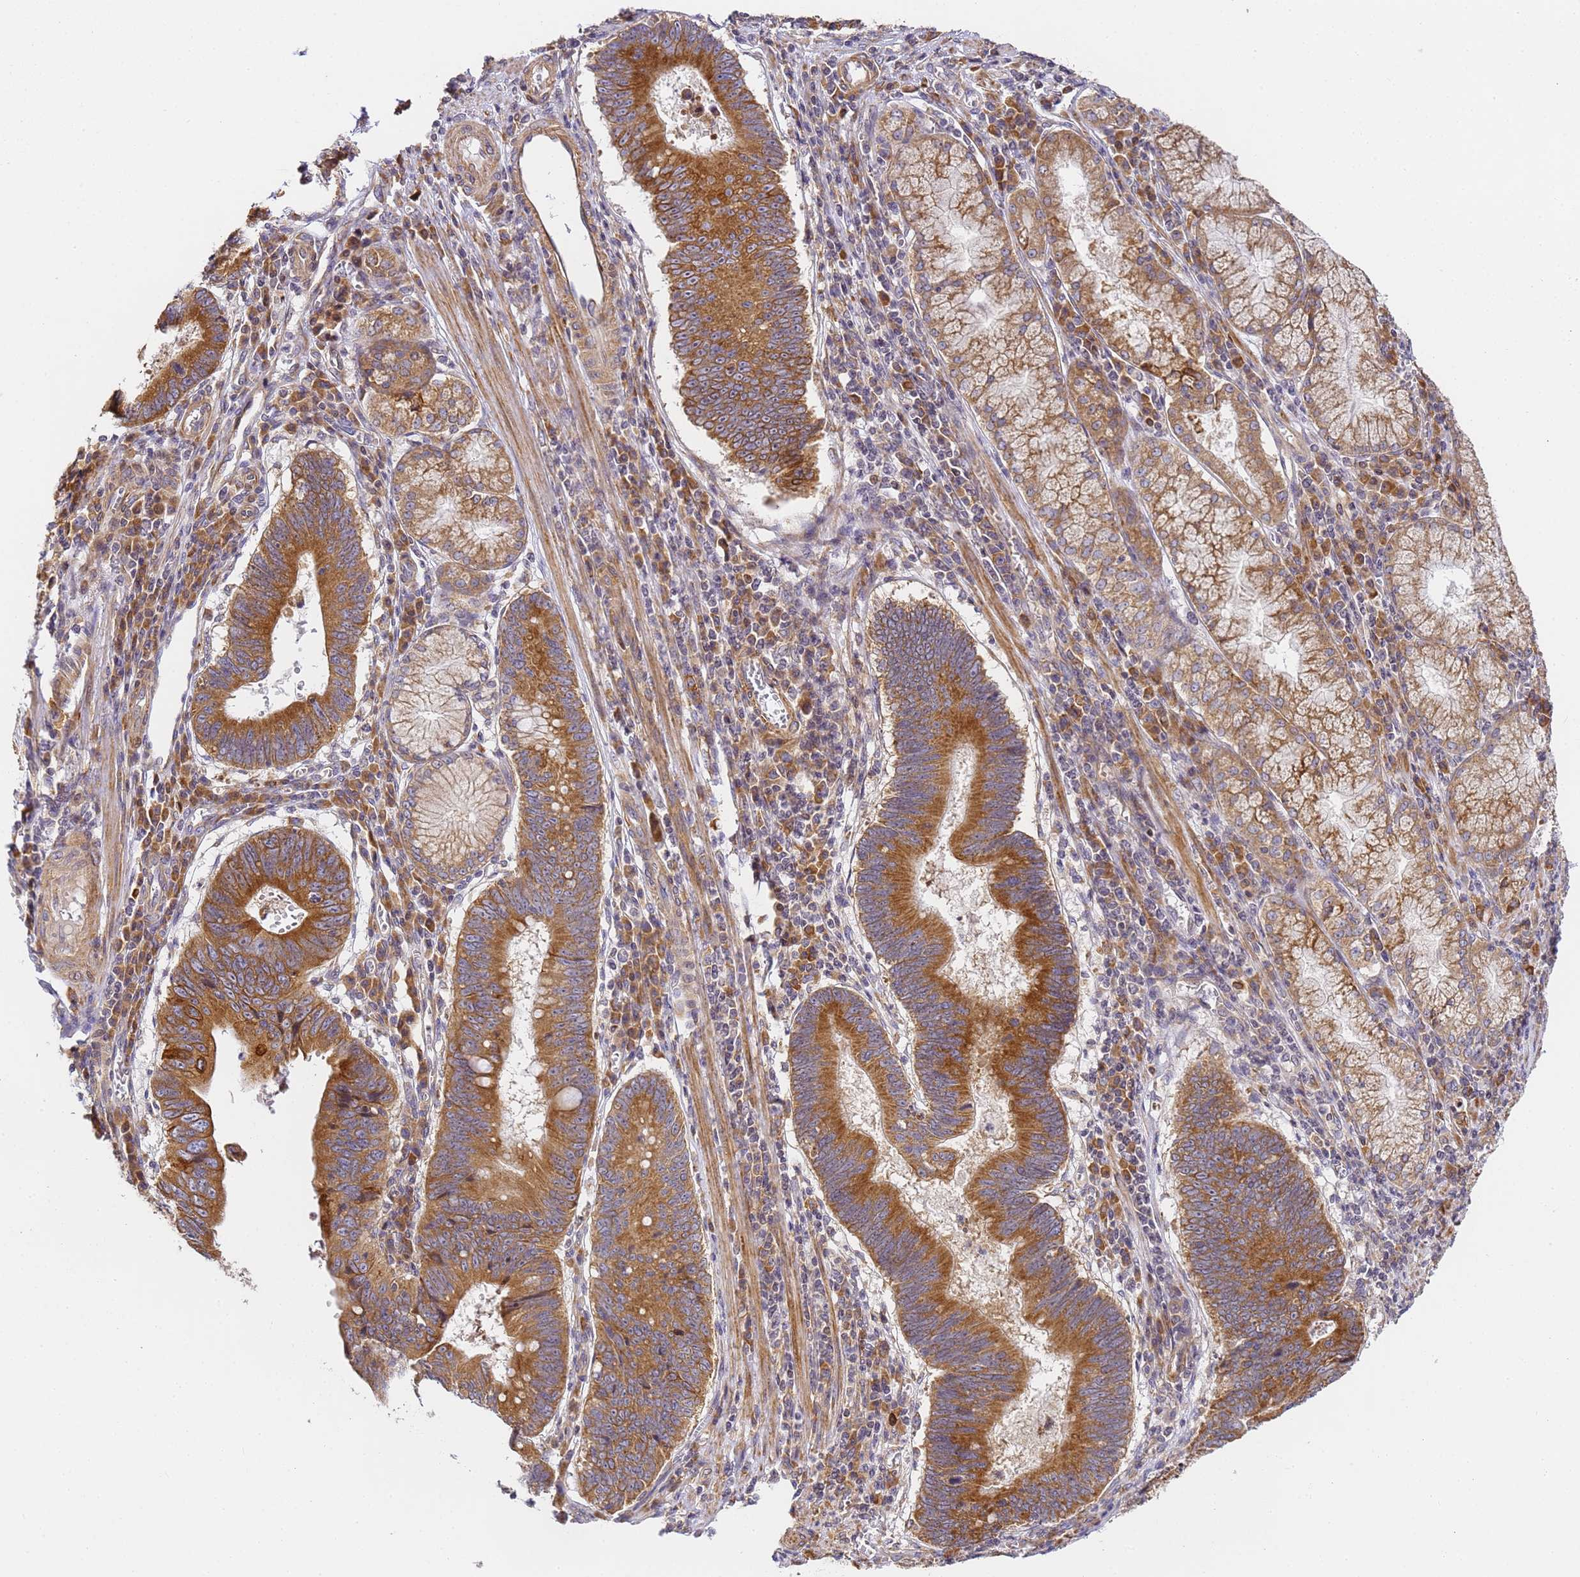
{"staining": {"intensity": "strong", "quantity": ">75%", "location": "cytoplasmic/membranous"}, "tissue": "stomach cancer", "cell_type": "Tumor cells", "image_type": "cancer", "snomed": [{"axis": "morphology", "description": "Adenocarcinoma, NOS"}, {"axis": "topography", "description": "Stomach"}], "caption": "Adenocarcinoma (stomach) stained with DAB immunohistochemistry (IHC) displays high levels of strong cytoplasmic/membranous staining in approximately >75% of tumor cells. (DAB IHC, brown staining for protein, blue staining for nuclei).", "gene": "RPL13A", "patient": {"sex": "male", "age": 59}}